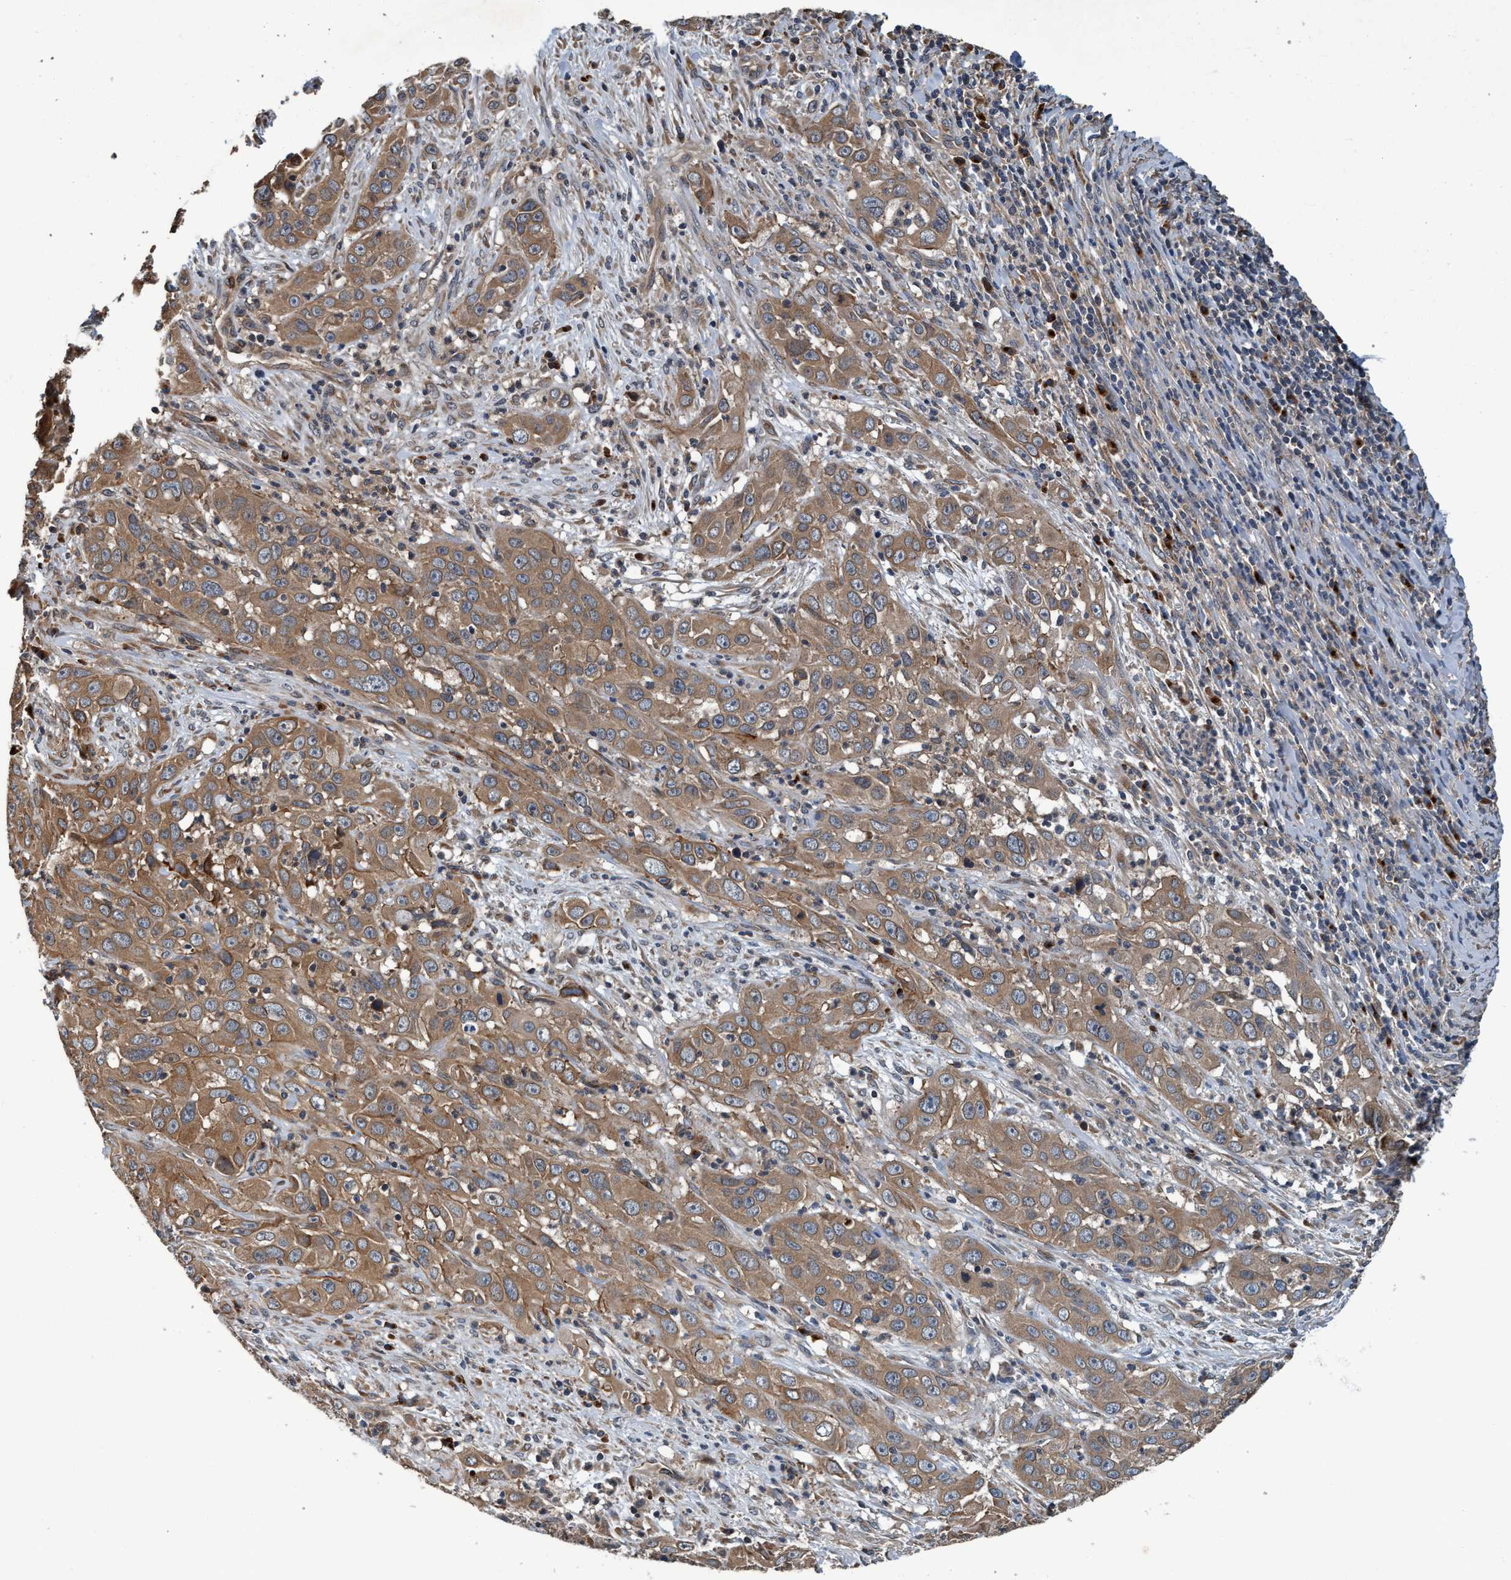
{"staining": {"intensity": "moderate", "quantity": ">75%", "location": "cytoplasmic/membranous"}, "tissue": "cervical cancer", "cell_type": "Tumor cells", "image_type": "cancer", "snomed": [{"axis": "morphology", "description": "Squamous cell carcinoma, NOS"}, {"axis": "topography", "description": "Cervix"}], "caption": "Immunohistochemistry (IHC) of human cervical cancer (squamous cell carcinoma) exhibits medium levels of moderate cytoplasmic/membranous expression in approximately >75% of tumor cells.", "gene": "MACC1", "patient": {"sex": "female", "age": 32}}